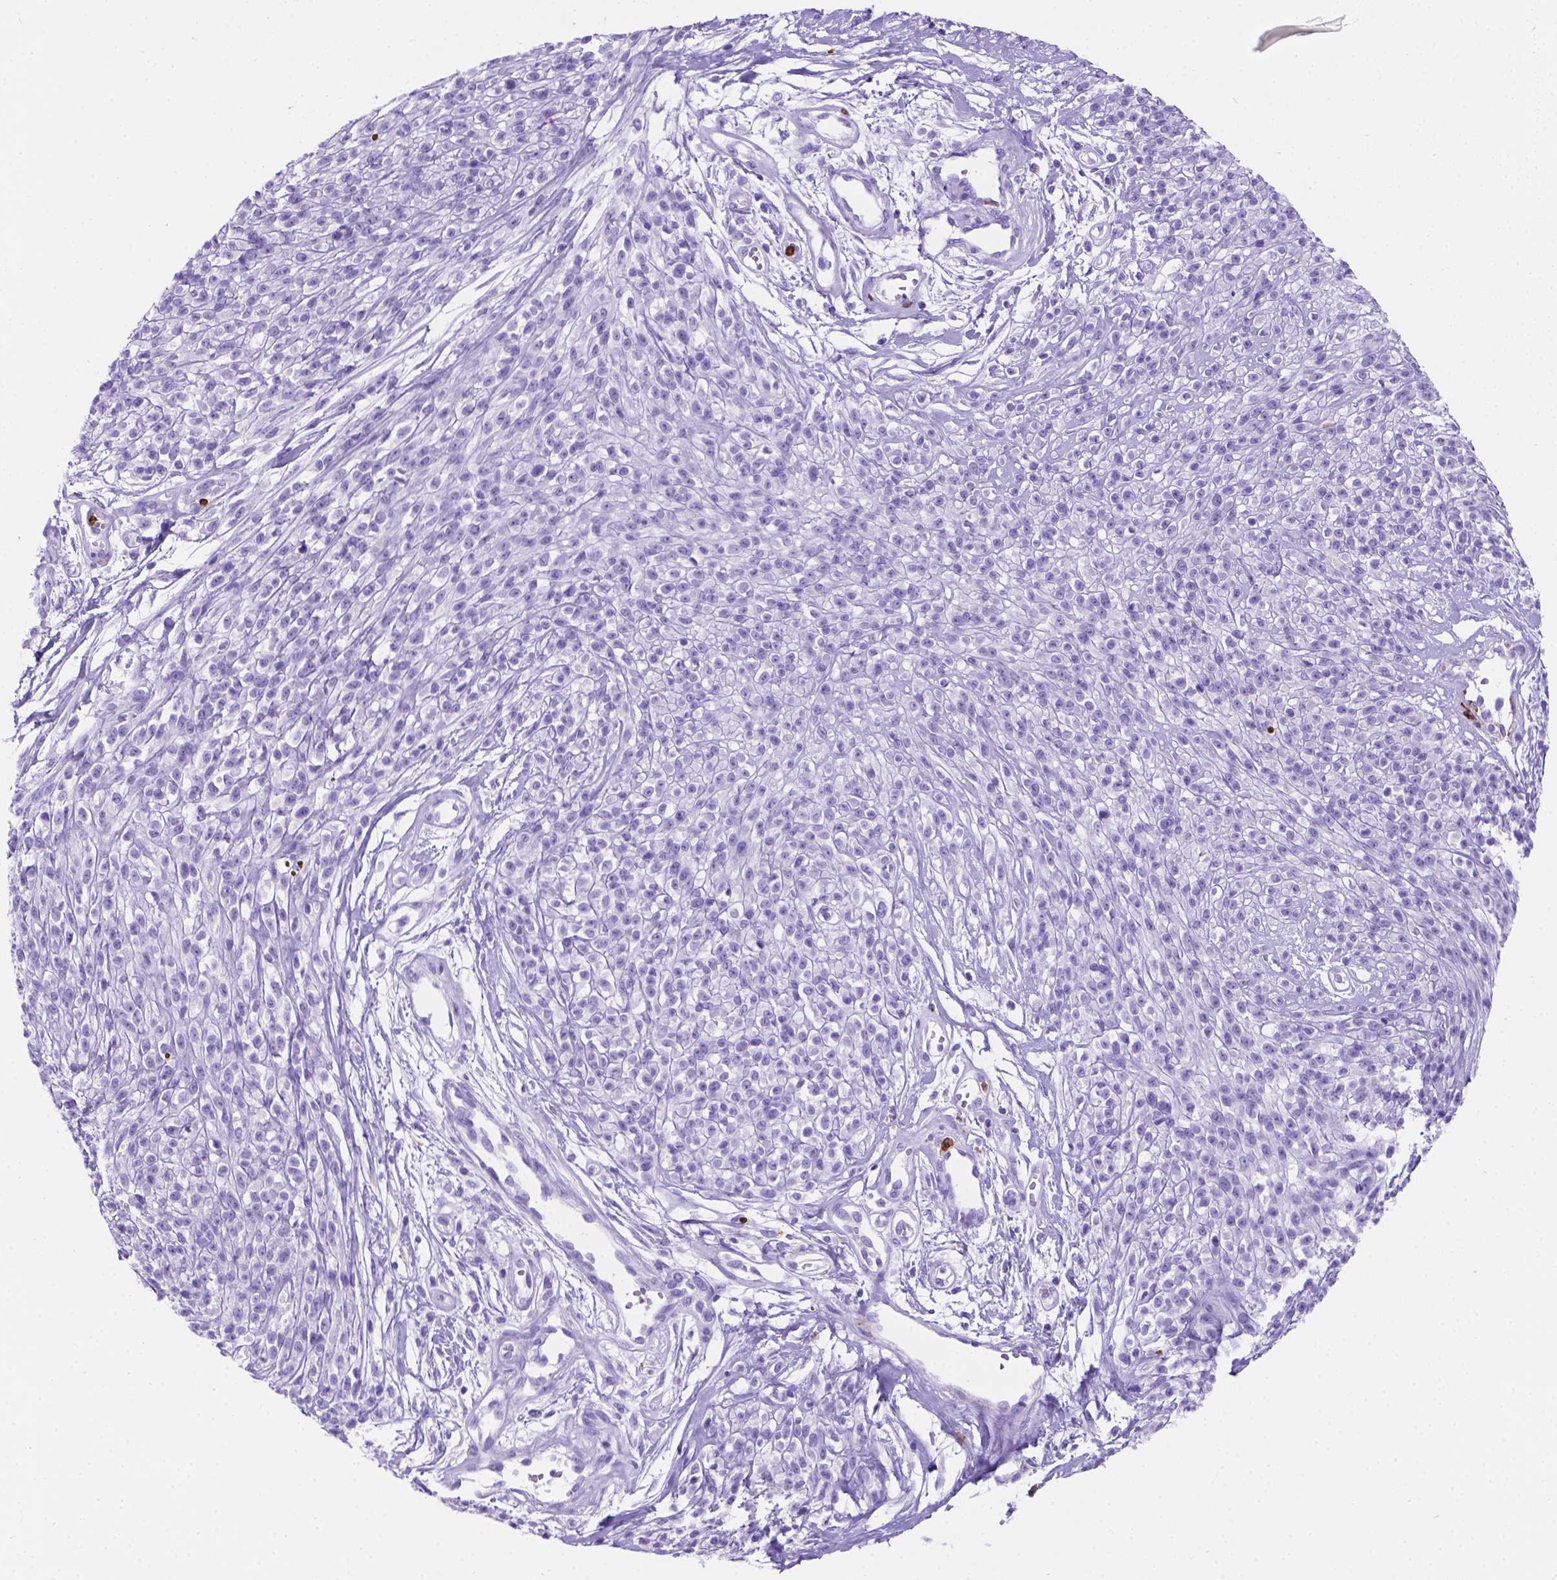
{"staining": {"intensity": "negative", "quantity": "none", "location": "none"}, "tissue": "melanoma", "cell_type": "Tumor cells", "image_type": "cancer", "snomed": [{"axis": "morphology", "description": "Malignant melanoma, NOS"}, {"axis": "topography", "description": "Skin"}, {"axis": "topography", "description": "Skin of trunk"}], "caption": "Immunohistochemistry (IHC) image of neoplastic tissue: human malignant melanoma stained with DAB (3,3'-diaminobenzidine) reveals no significant protein positivity in tumor cells.", "gene": "MACF1", "patient": {"sex": "male", "age": 74}}